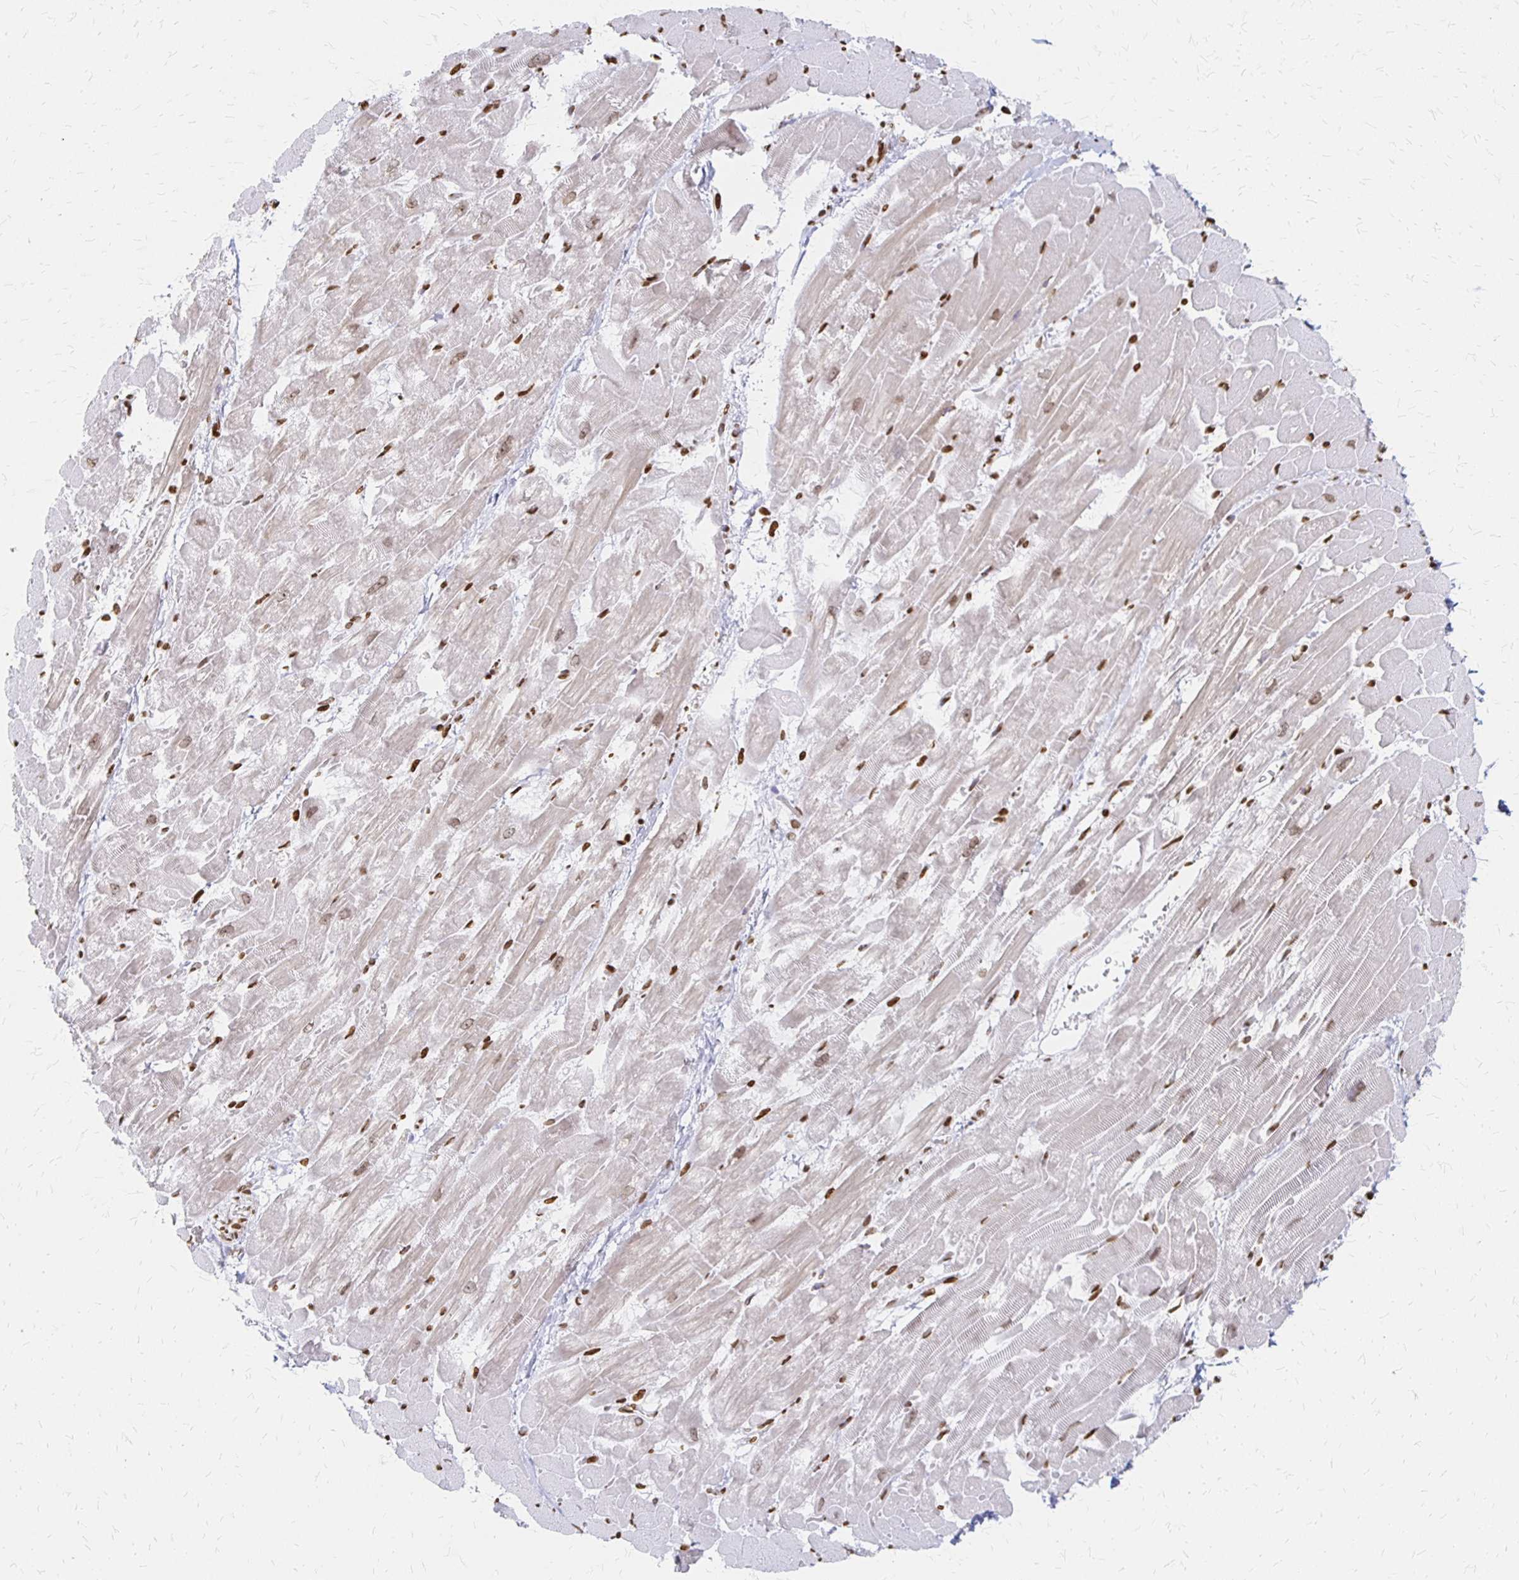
{"staining": {"intensity": "moderate", "quantity": ">75%", "location": "nuclear"}, "tissue": "heart muscle", "cell_type": "Cardiomyocytes", "image_type": "normal", "snomed": [{"axis": "morphology", "description": "Normal tissue, NOS"}, {"axis": "topography", "description": "Heart"}], "caption": "This histopathology image reveals immunohistochemistry staining of benign heart muscle, with medium moderate nuclear positivity in about >75% of cardiomyocytes.", "gene": "ZNF280C", "patient": {"sex": "male", "age": 37}}